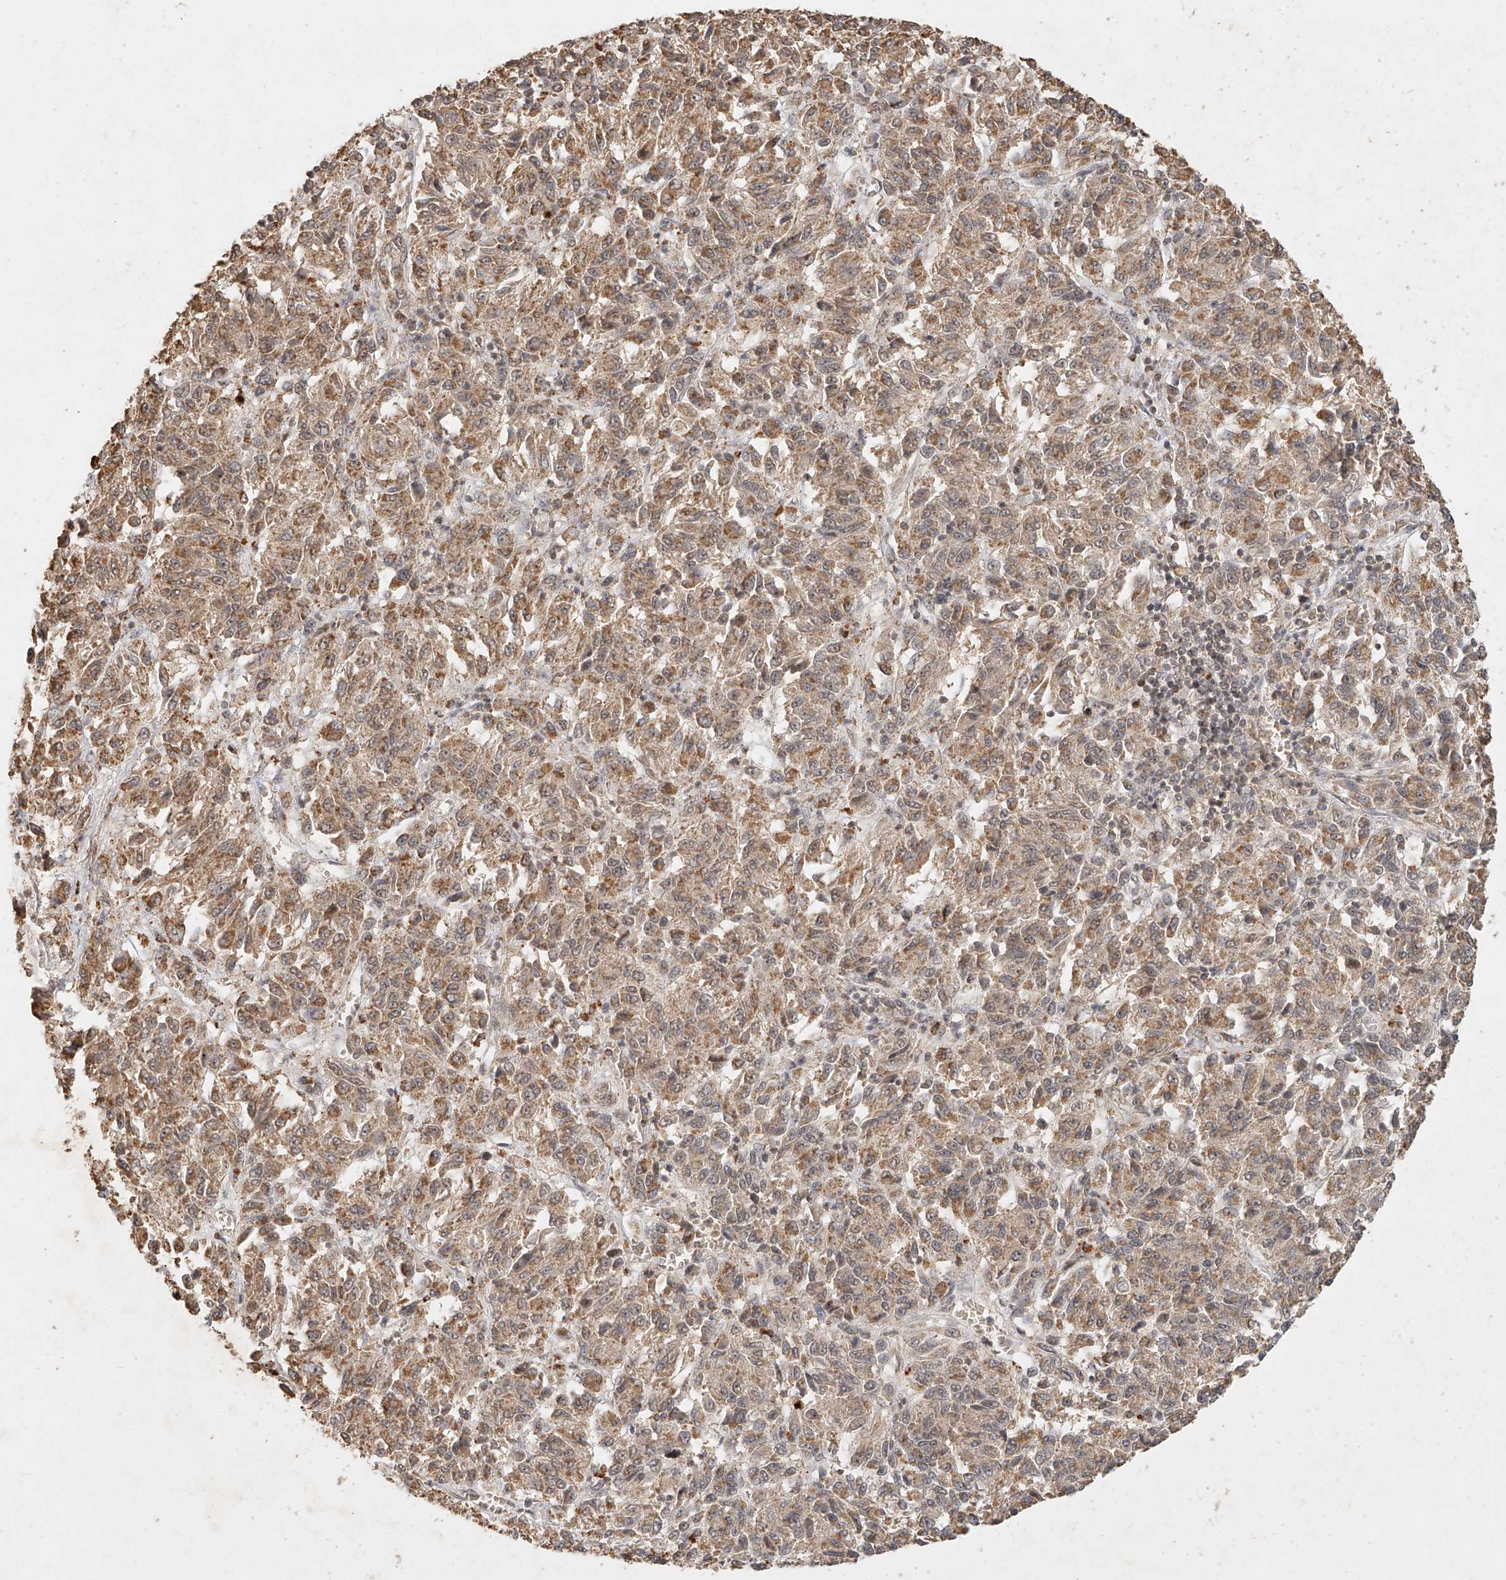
{"staining": {"intensity": "moderate", "quantity": ">75%", "location": "cytoplasmic/membranous"}, "tissue": "melanoma", "cell_type": "Tumor cells", "image_type": "cancer", "snomed": [{"axis": "morphology", "description": "Malignant melanoma, Metastatic site"}, {"axis": "topography", "description": "Lung"}], "caption": "Protein staining of malignant melanoma (metastatic site) tissue displays moderate cytoplasmic/membranous staining in approximately >75% of tumor cells. (Stains: DAB in brown, nuclei in blue, Microscopy: brightfield microscopy at high magnification).", "gene": "CXorf58", "patient": {"sex": "male", "age": 64}}